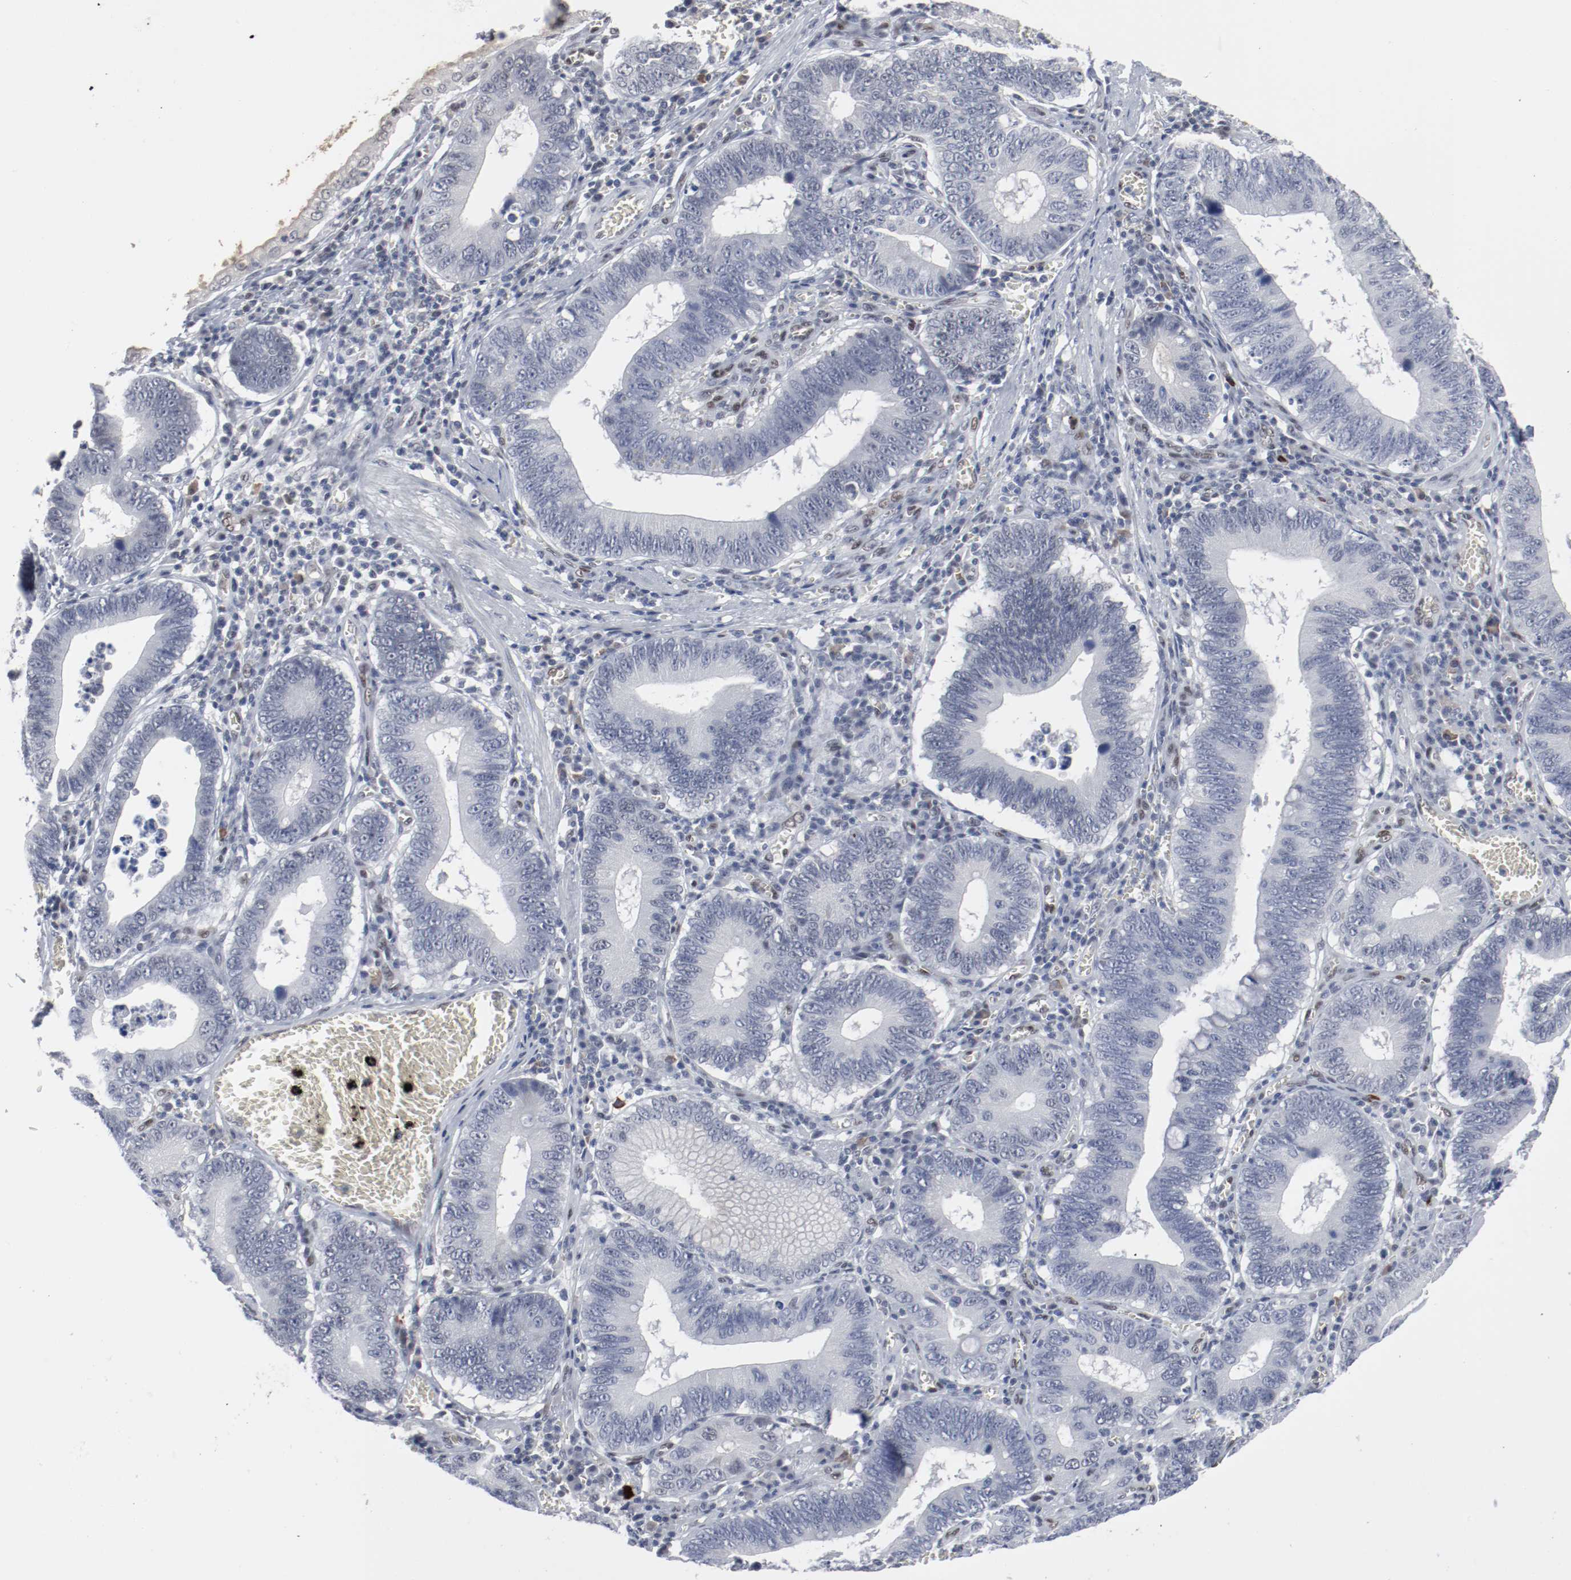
{"staining": {"intensity": "negative", "quantity": "none", "location": "none"}, "tissue": "stomach cancer", "cell_type": "Tumor cells", "image_type": "cancer", "snomed": [{"axis": "morphology", "description": "Adenocarcinoma, NOS"}, {"axis": "topography", "description": "Stomach"}, {"axis": "topography", "description": "Gastric cardia"}], "caption": "High magnification brightfield microscopy of stomach cancer stained with DAB (brown) and counterstained with hematoxylin (blue): tumor cells show no significant staining.", "gene": "ATF7", "patient": {"sex": "male", "age": 59}}